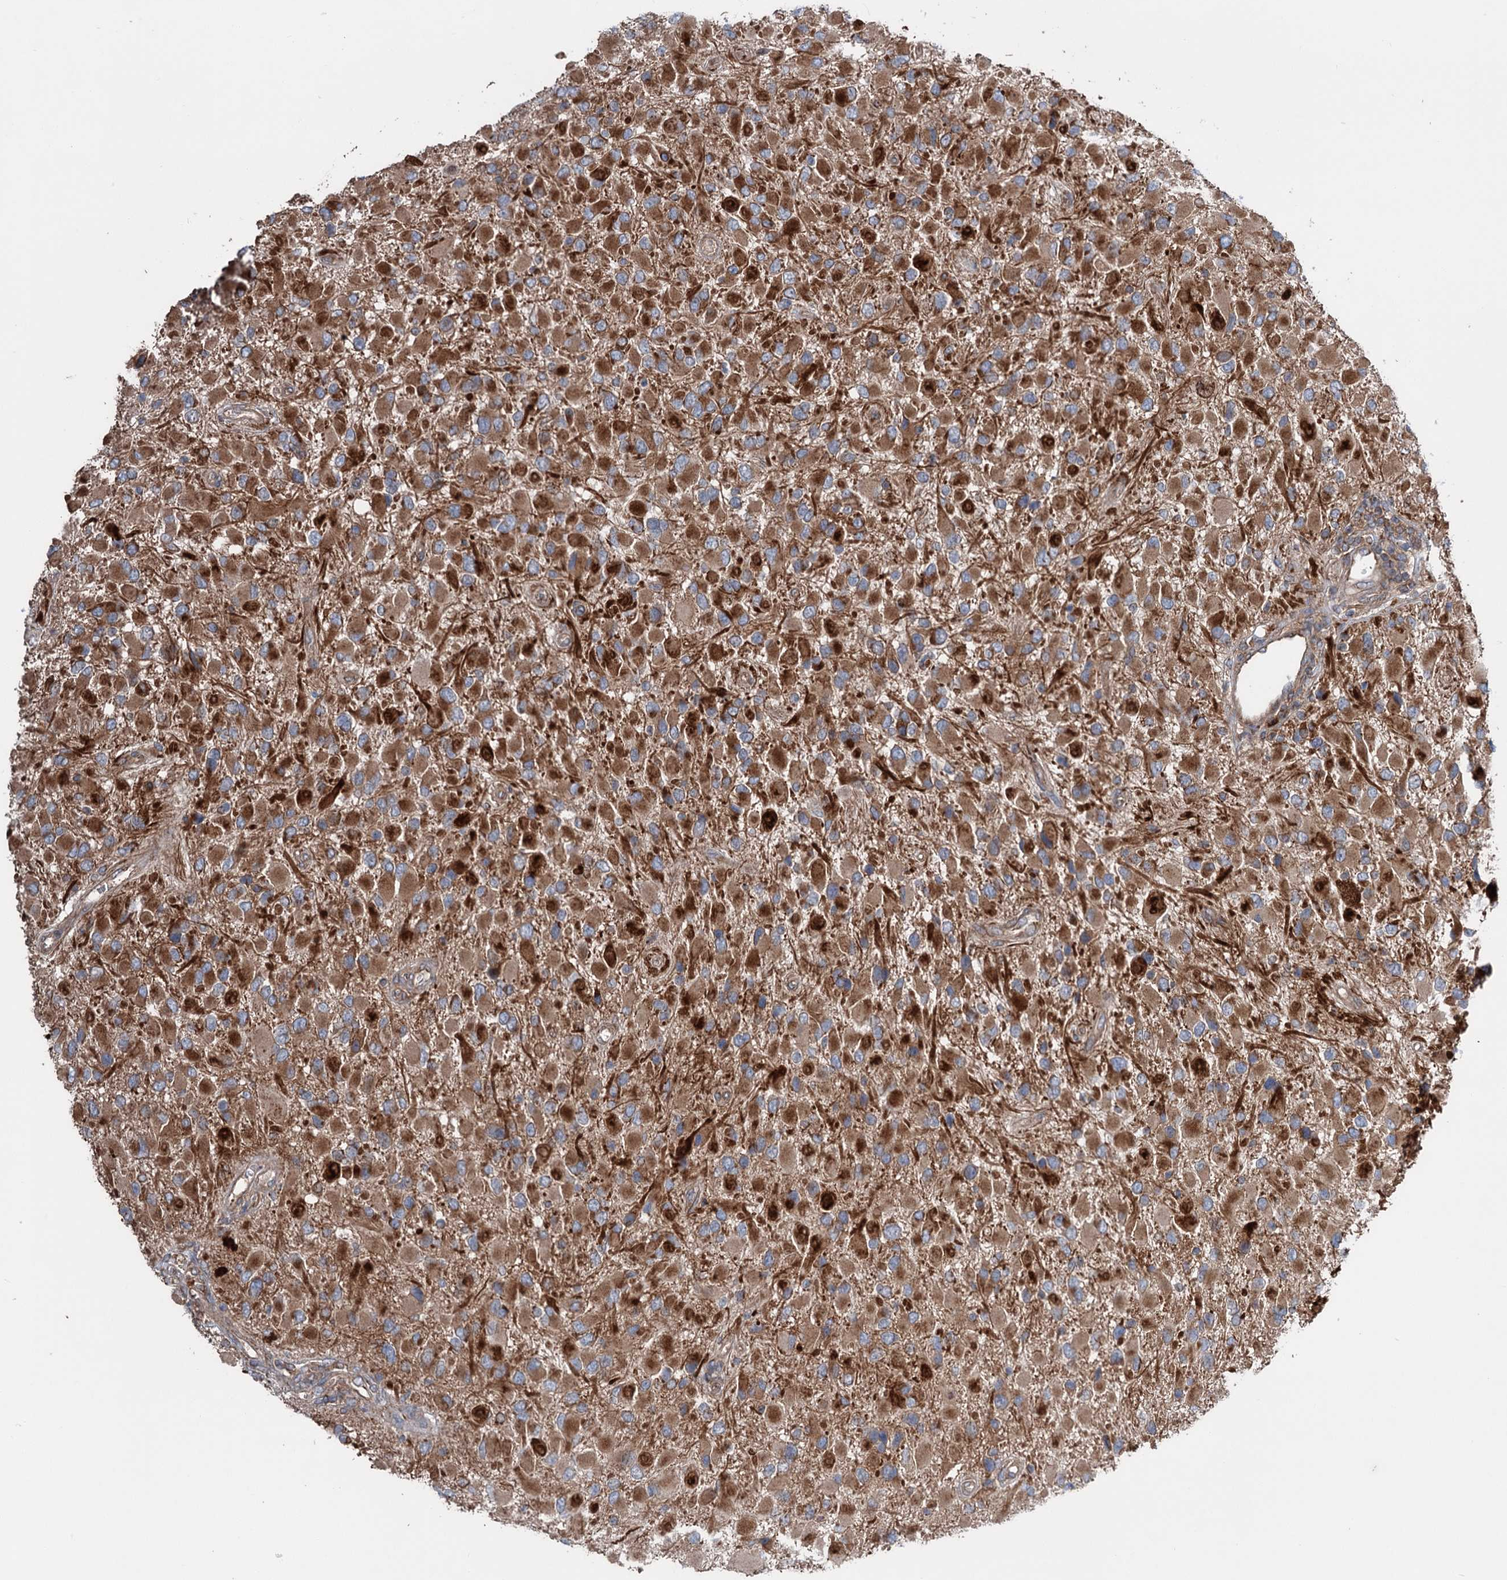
{"staining": {"intensity": "strong", "quantity": ">75%", "location": "cytoplasmic/membranous"}, "tissue": "glioma", "cell_type": "Tumor cells", "image_type": "cancer", "snomed": [{"axis": "morphology", "description": "Glioma, malignant, High grade"}, {"axis": "topography", "description": "Brain"}], "caption": "Approximately >75% of tumor cells in malignant glioma (high-grade) exhibit strong cytoplasmic/membranous protein staining as visualized by brown immunohistochemical staining.", "gene": "CALCOCO1", "patient": {"sex": "male", "age": 53}}